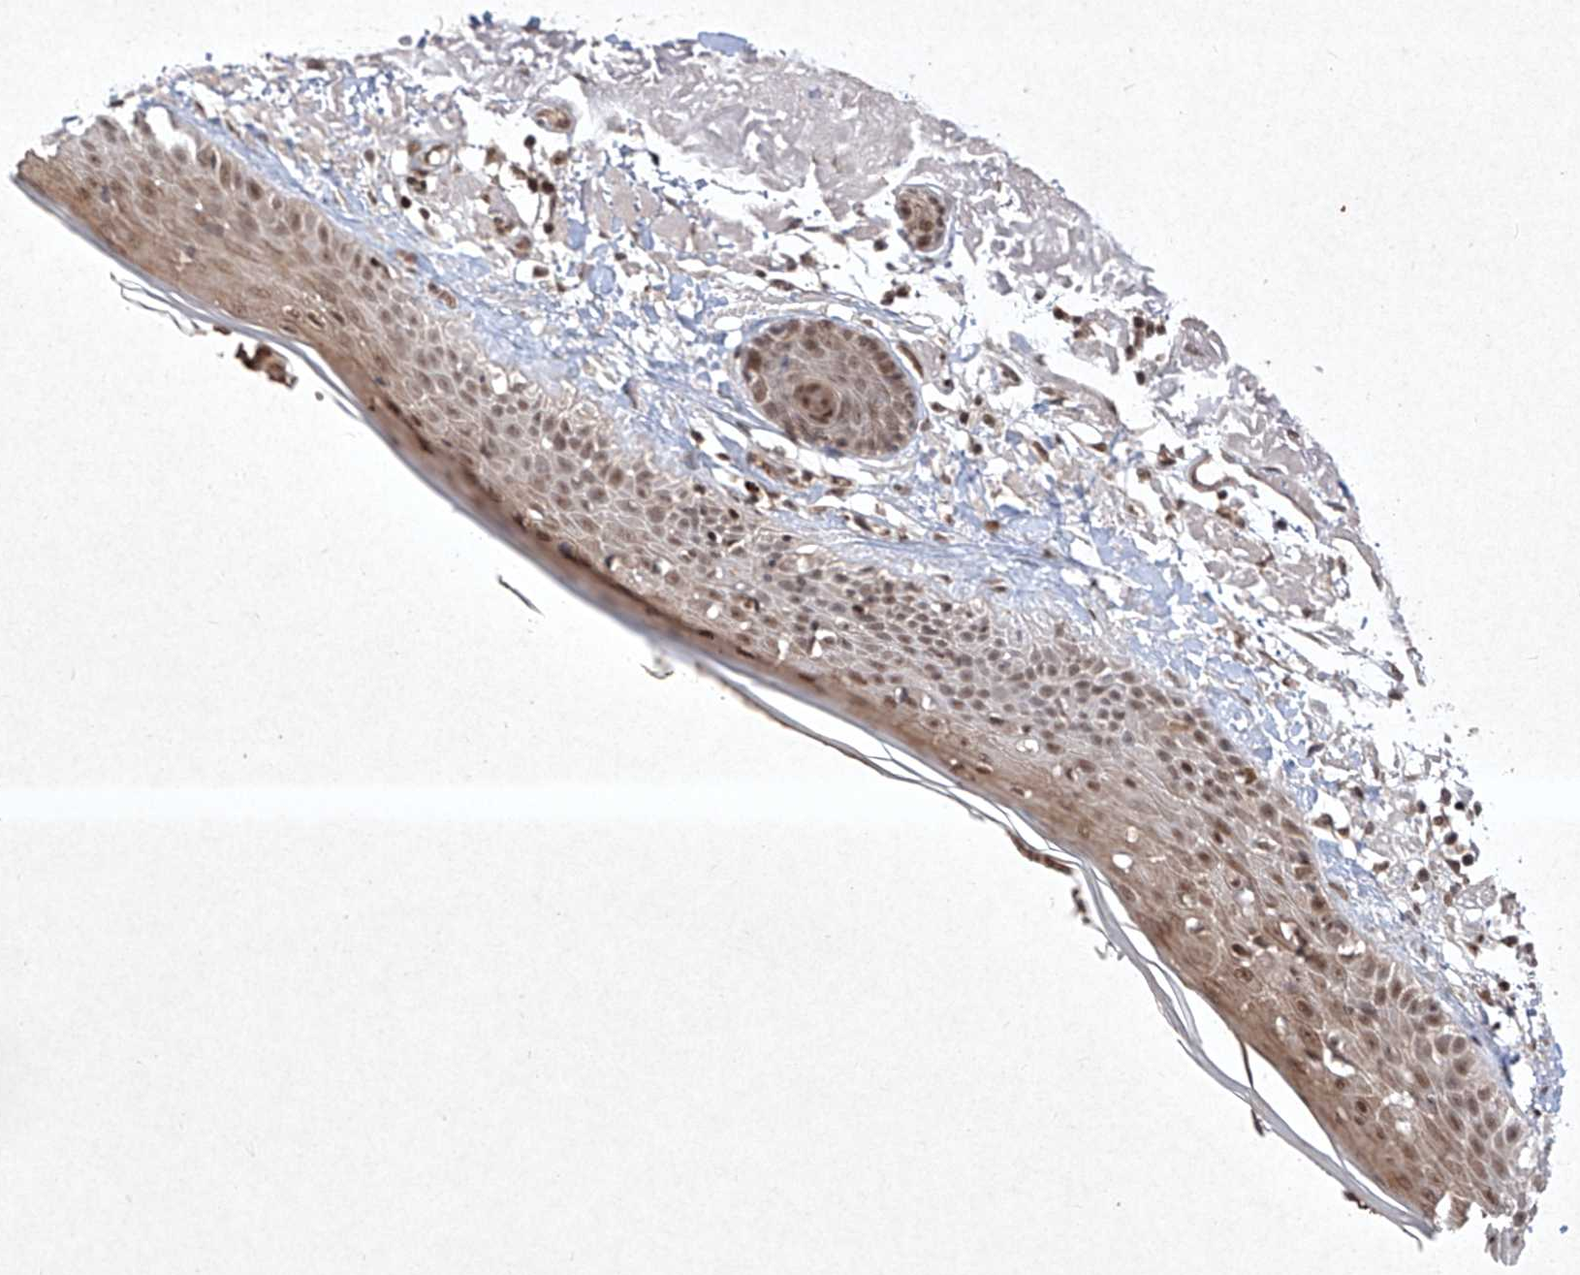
{"staining": {"intensity": "moderate", "quantity": ">75%", "location": "nuclear"}, "tissue": "skin", "cell_type": "Fibroblasts", "image_type": "normal", "snomed": [{"axis": "morphology", "description": "Normal tissue, NOS"}, {"axis": "topography", "description": "Skin"}, {"axis": "topography", "description": "Skeletal muscle"}], "caption": "A brown stain labels moderate nuclear expression of a protein in fibroblasts of unremarkable skin.", "gene": "IRF2", "patient": {"sex": "male", "age": 83}}